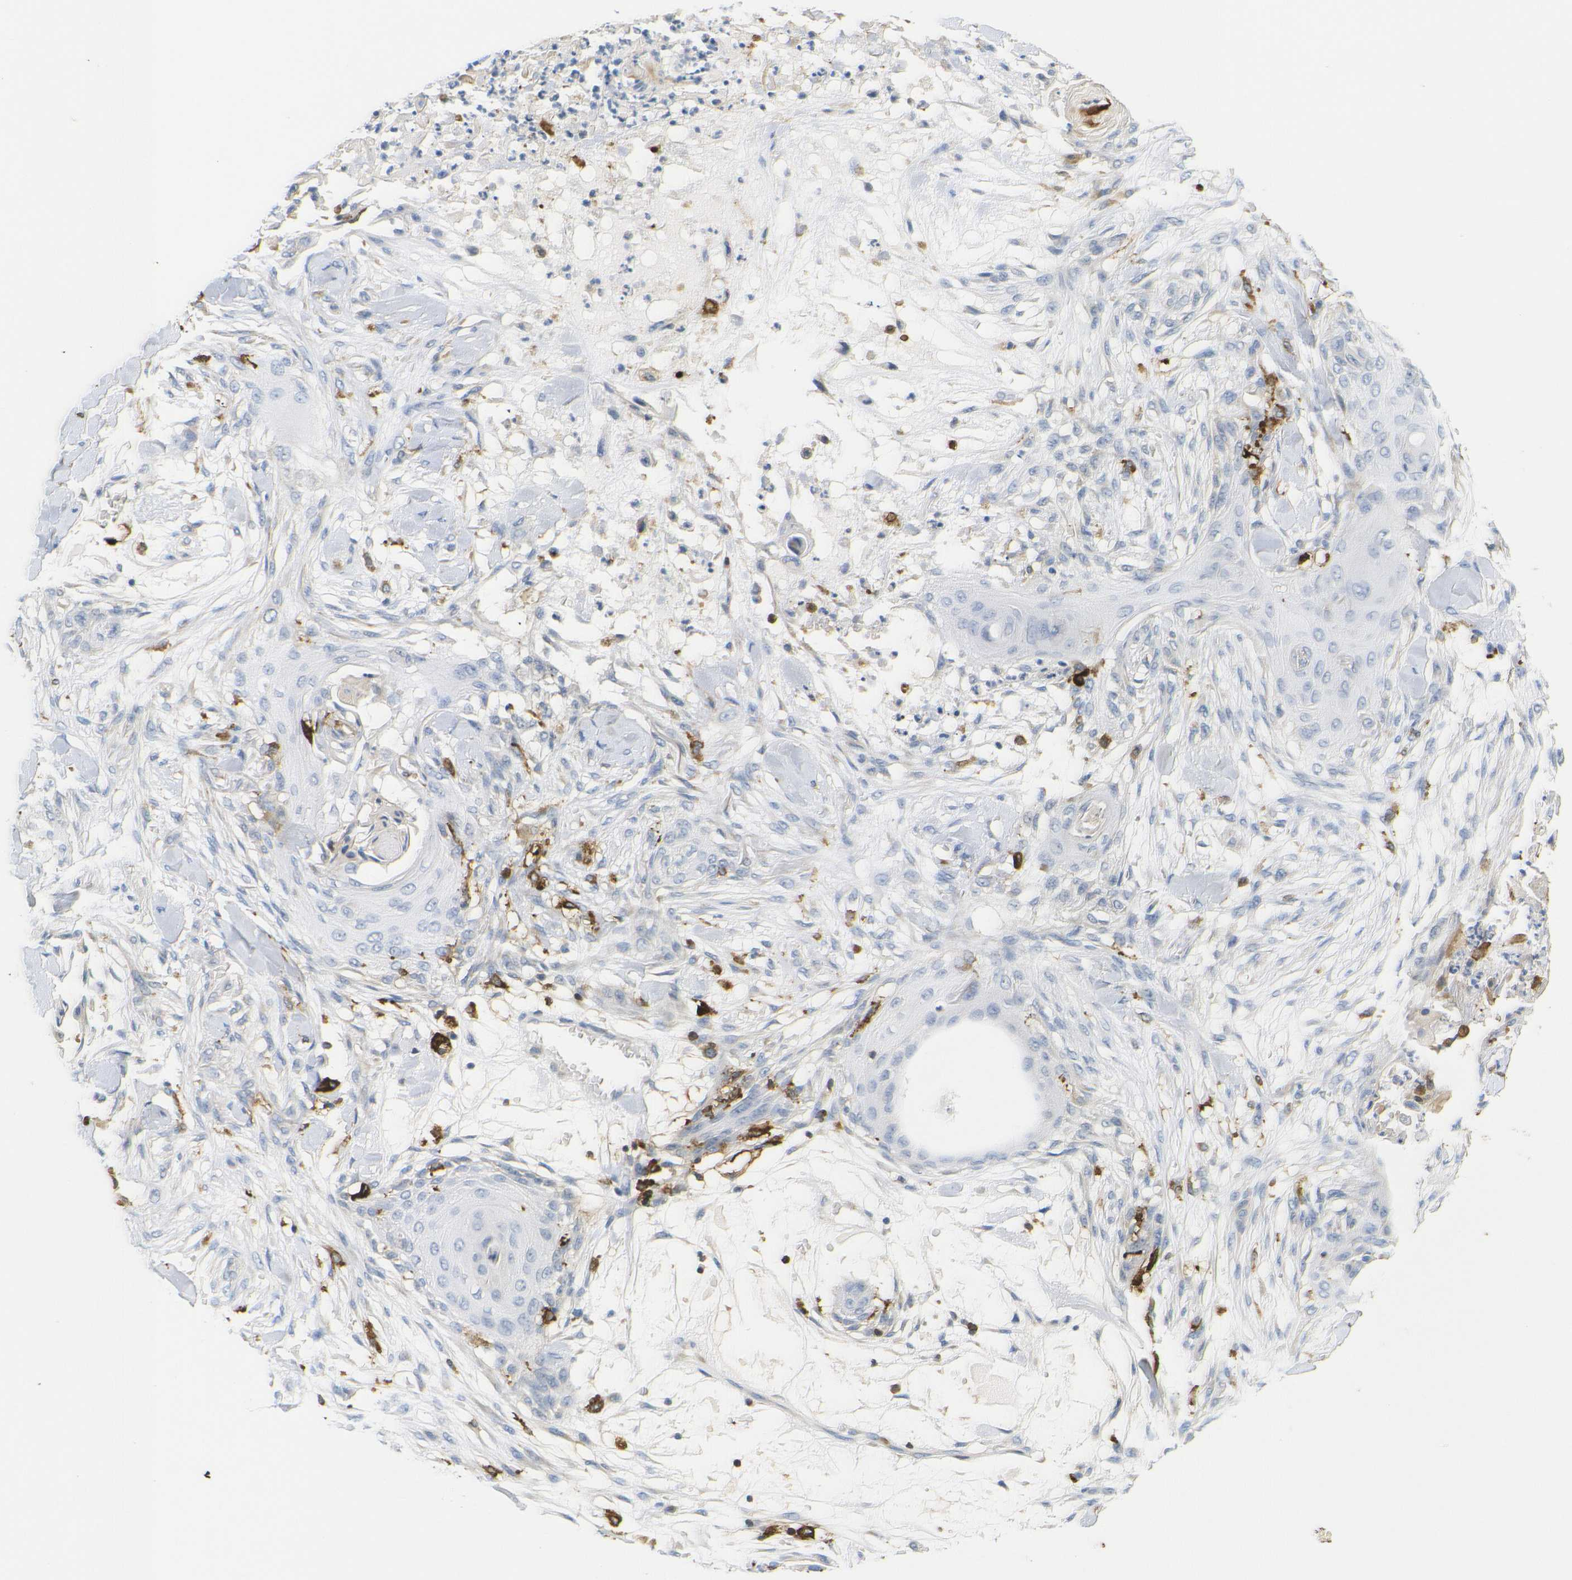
{"staining": {"intensity": "negative", "quantity": "none", "location": "none"}, "tissue": "skin cancer", "cell_type": "Tumor cells", "image_type": "cancer", "snomed": [{"axis": "morphology", "description": "Squamous cell carcinoma, NOS"}, {"axis": "topography", "description": "Skin"}], "caption": "This is a micrograph of immunohistochemistry staining of squamous cell carcinoma (skin), which shows no staining in tumor cells. The staining was performed using DAB to visualize the protein expression in brown, while the nuclei were stained in blue with hematoxylin (Magnification: 20x).", "gene": "HLA-DQB1", "patient": {"sex": "female", "age": 59}}